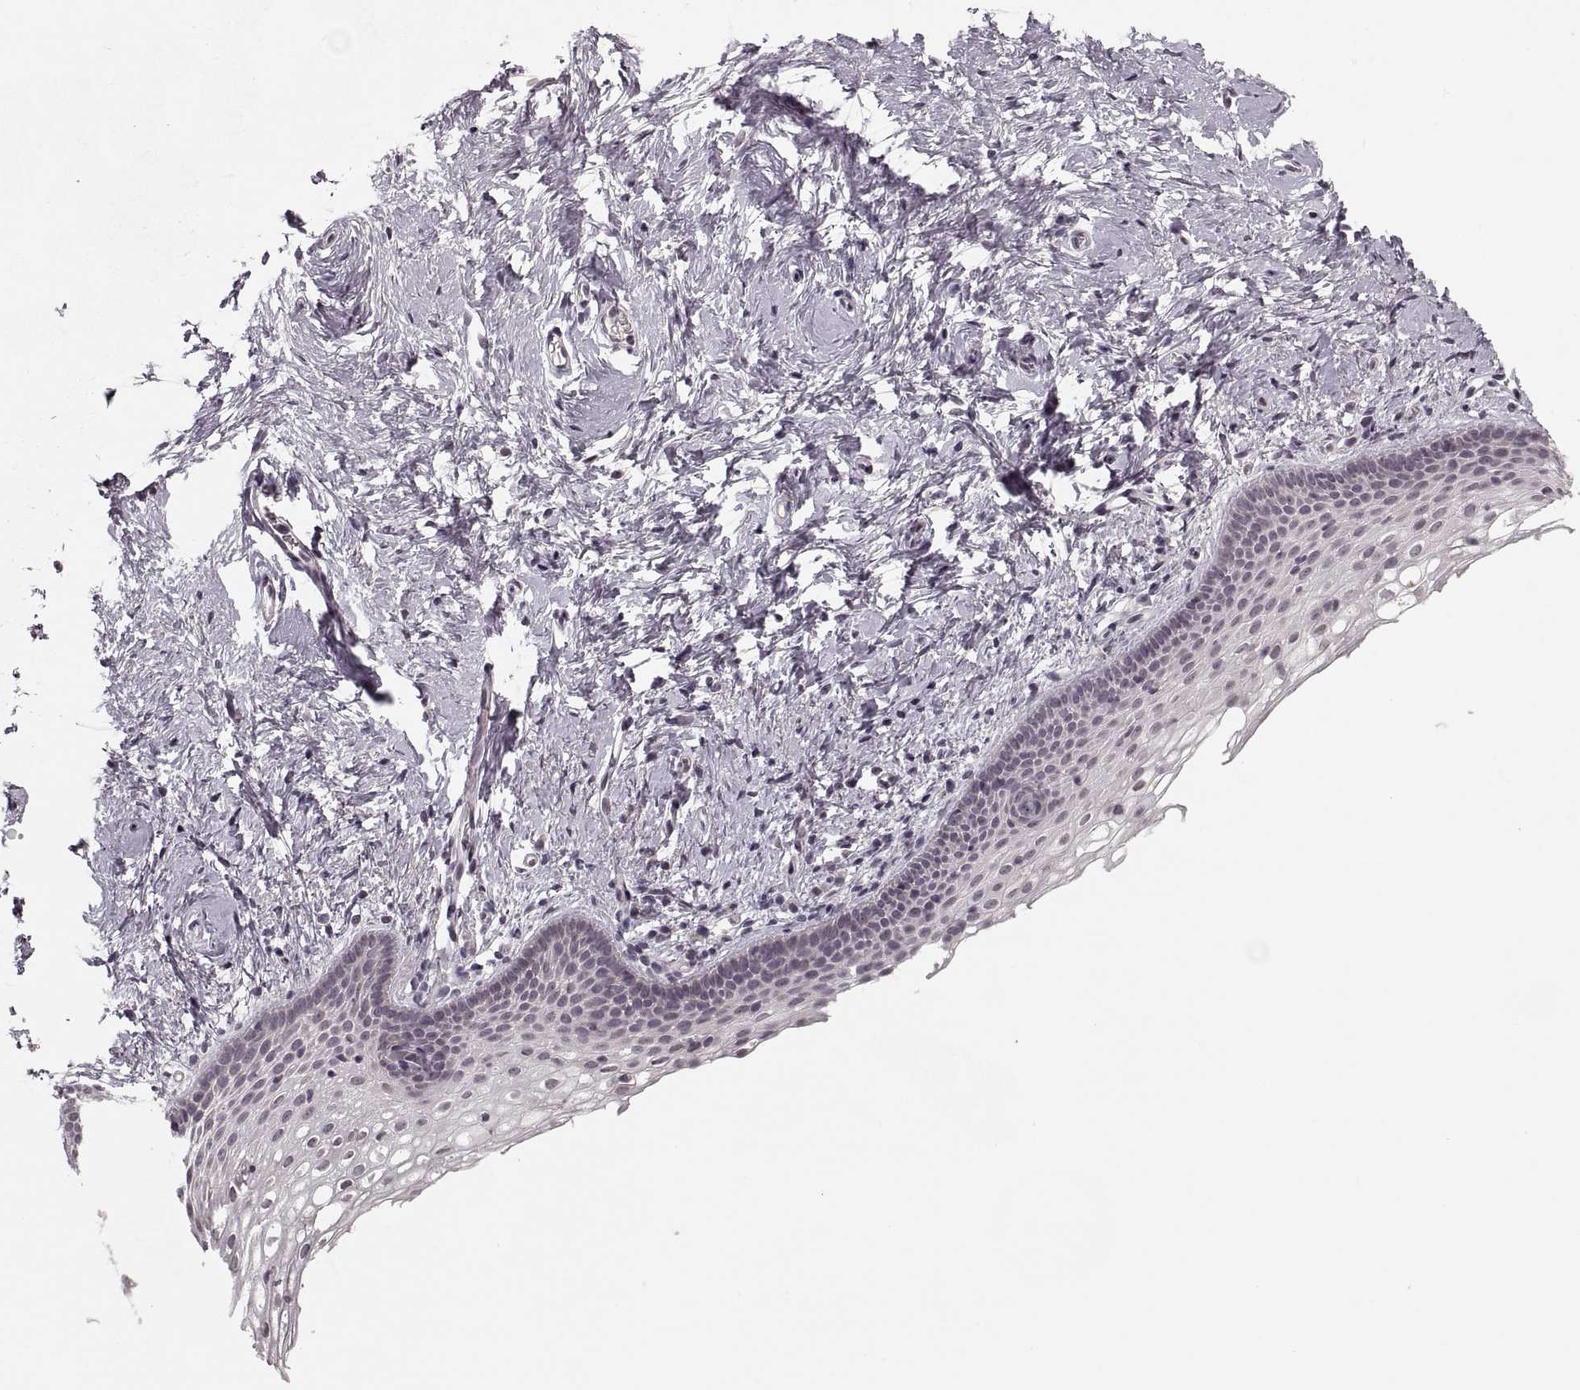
{"staining": {"intensity": "negative", "quantity": "none", "location": "none"}, "tissue": "vagina", "cell_type": "Squamous epithelial cells", "image_type": "normal", "snomed": [{"axis": "morphology", "description": "Normal tissue, NOS"}, {"axis": "topography", "description": "Vagina"}], "caption": "A photomicrograph of human vagina is negative for staining in squamous epithelial cells. The staining is performed using DAB (3,3'-diaminobenzidine) brown chromogen with nuclei counter-stained in using hematoxylin.", "gene": "ASIC3", "patient": {"sex": "female", "age": 61}}